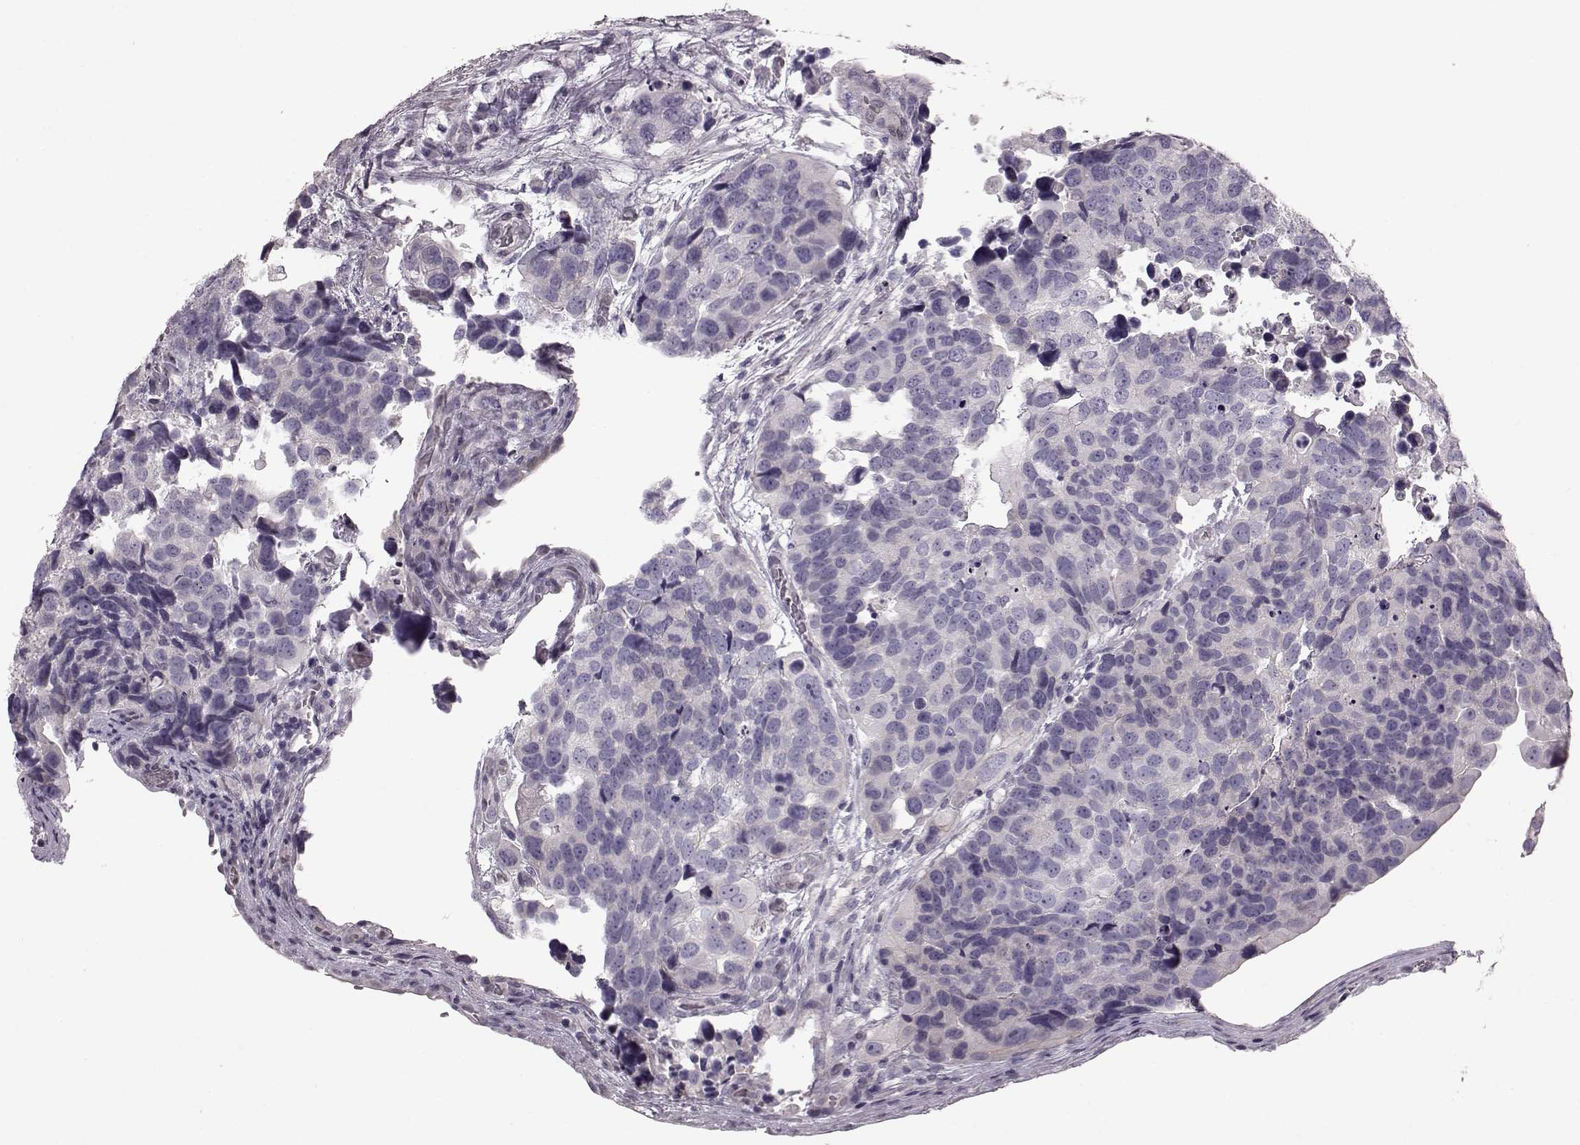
{"staining": {"intensity": "negative", "quantity": "none", "location": "none"}, "tissue": "urothelial cancer", "cell_type": "Tumor cells", "image_type": "cancer", "snomed": [{"axis": "morphology", "description": "Urothelial carcinoma, High grade"}, {"axis": "topography", "description": "Urinary bladder"}], "caption": "Tumor cells are negative for brown protein staining in urothelial carcinoma (high-grade).", "gene": "TCHHL1", "patient": {"sex": "male", "age": 60}}